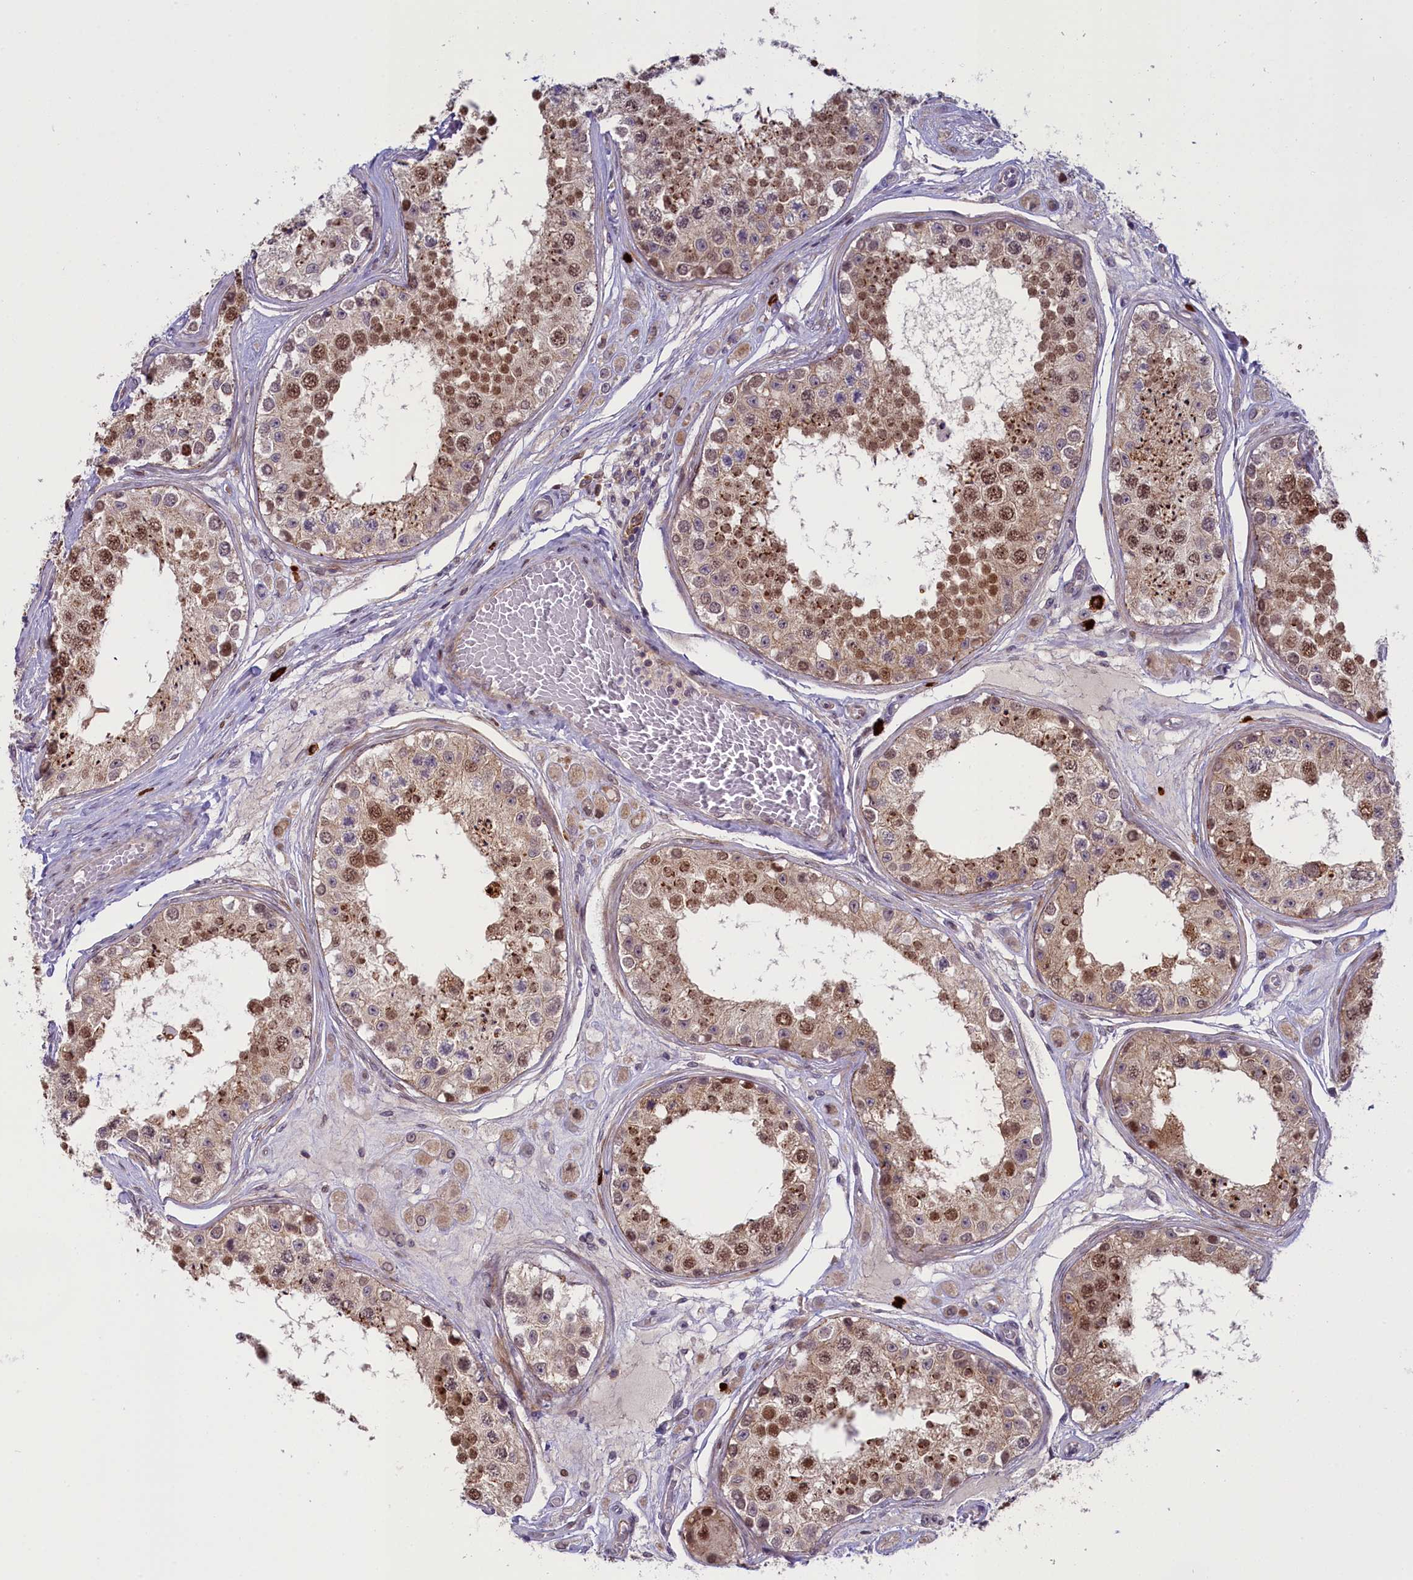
{"staining": {"intensity": "moderate", "quantity": ">75%", "location": "nuclear"}, "tissue": "testis", "cell_type": "Cells in seminiferous ducts", "image_type": "normal", "snomed": [{"axis": "morphology", "description": "Normal tissue, NOS"}, {"axis": "topography", "description": "Testis"}], "caption": "This histopathology image demonstrates normal testis stained with IHC to label a protein in brown. The nuclear of cells in seminiferous ducts show moderate positivity for the protein. Nuclei are counter-stained blue.", "gene": "CCL23", "patient": {"sex": "male", "age": 25}}